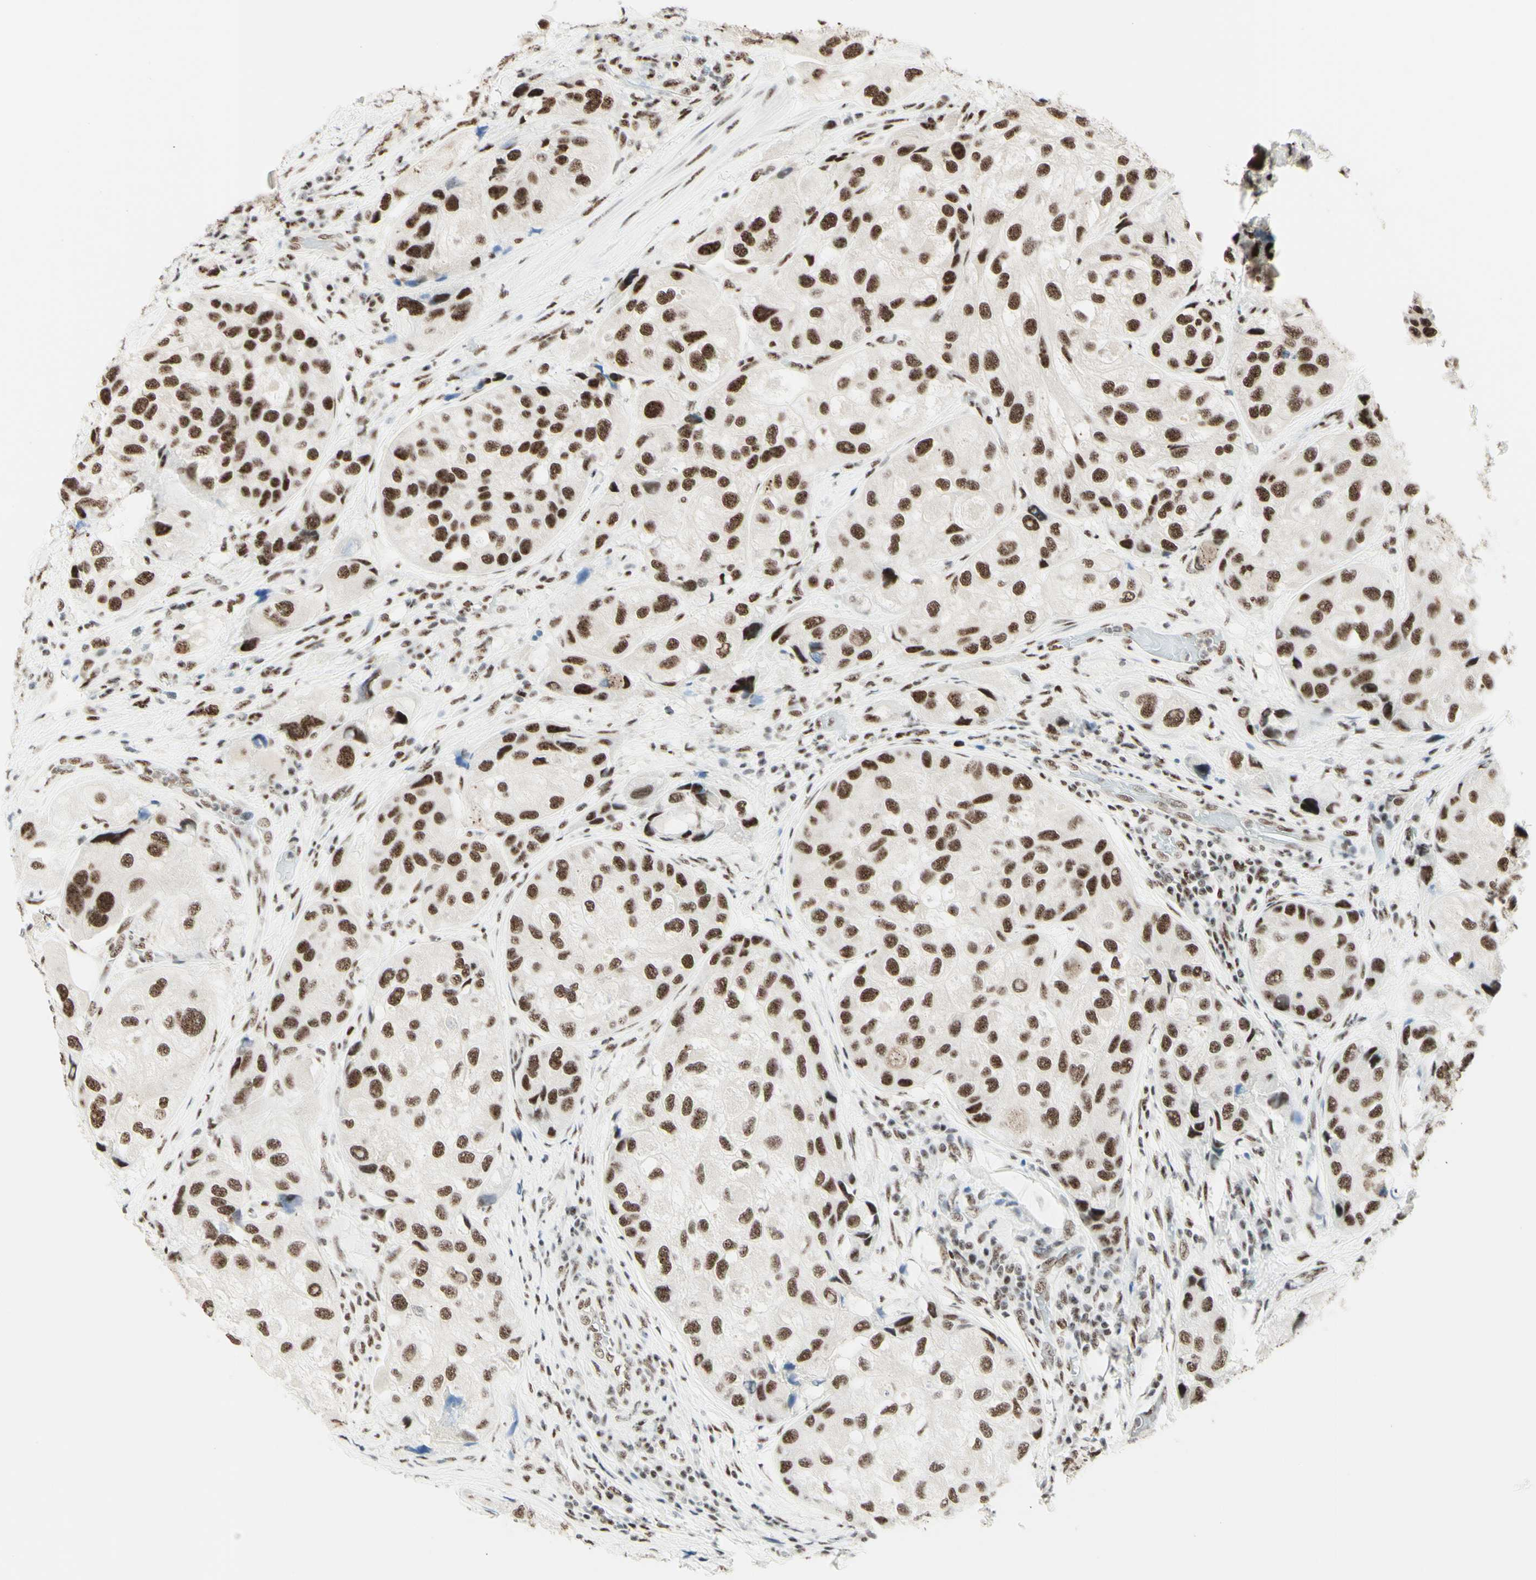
{"staining": {"intensity": "strong", "quantity": "25%-75%", "location": "nuclear"}, "tissue": "urothelial cancer", "cell_type": "Tumor cells", "image_type": "cancer", "snomed": [{"axis": "morphology", "description": "Urothelial carcinoma, High grade"}, {"axis": "topography", "description": "Urinary bladder"}], "caption": "This photomicrograph demonstrates immunohistochemistry (IHC) staining of urothelial cancer, with high strong nuclear staining in about 25%-75% of tumor cells.", "gene": "WTAP", "patient": {"sex": "female", "age": 64}}